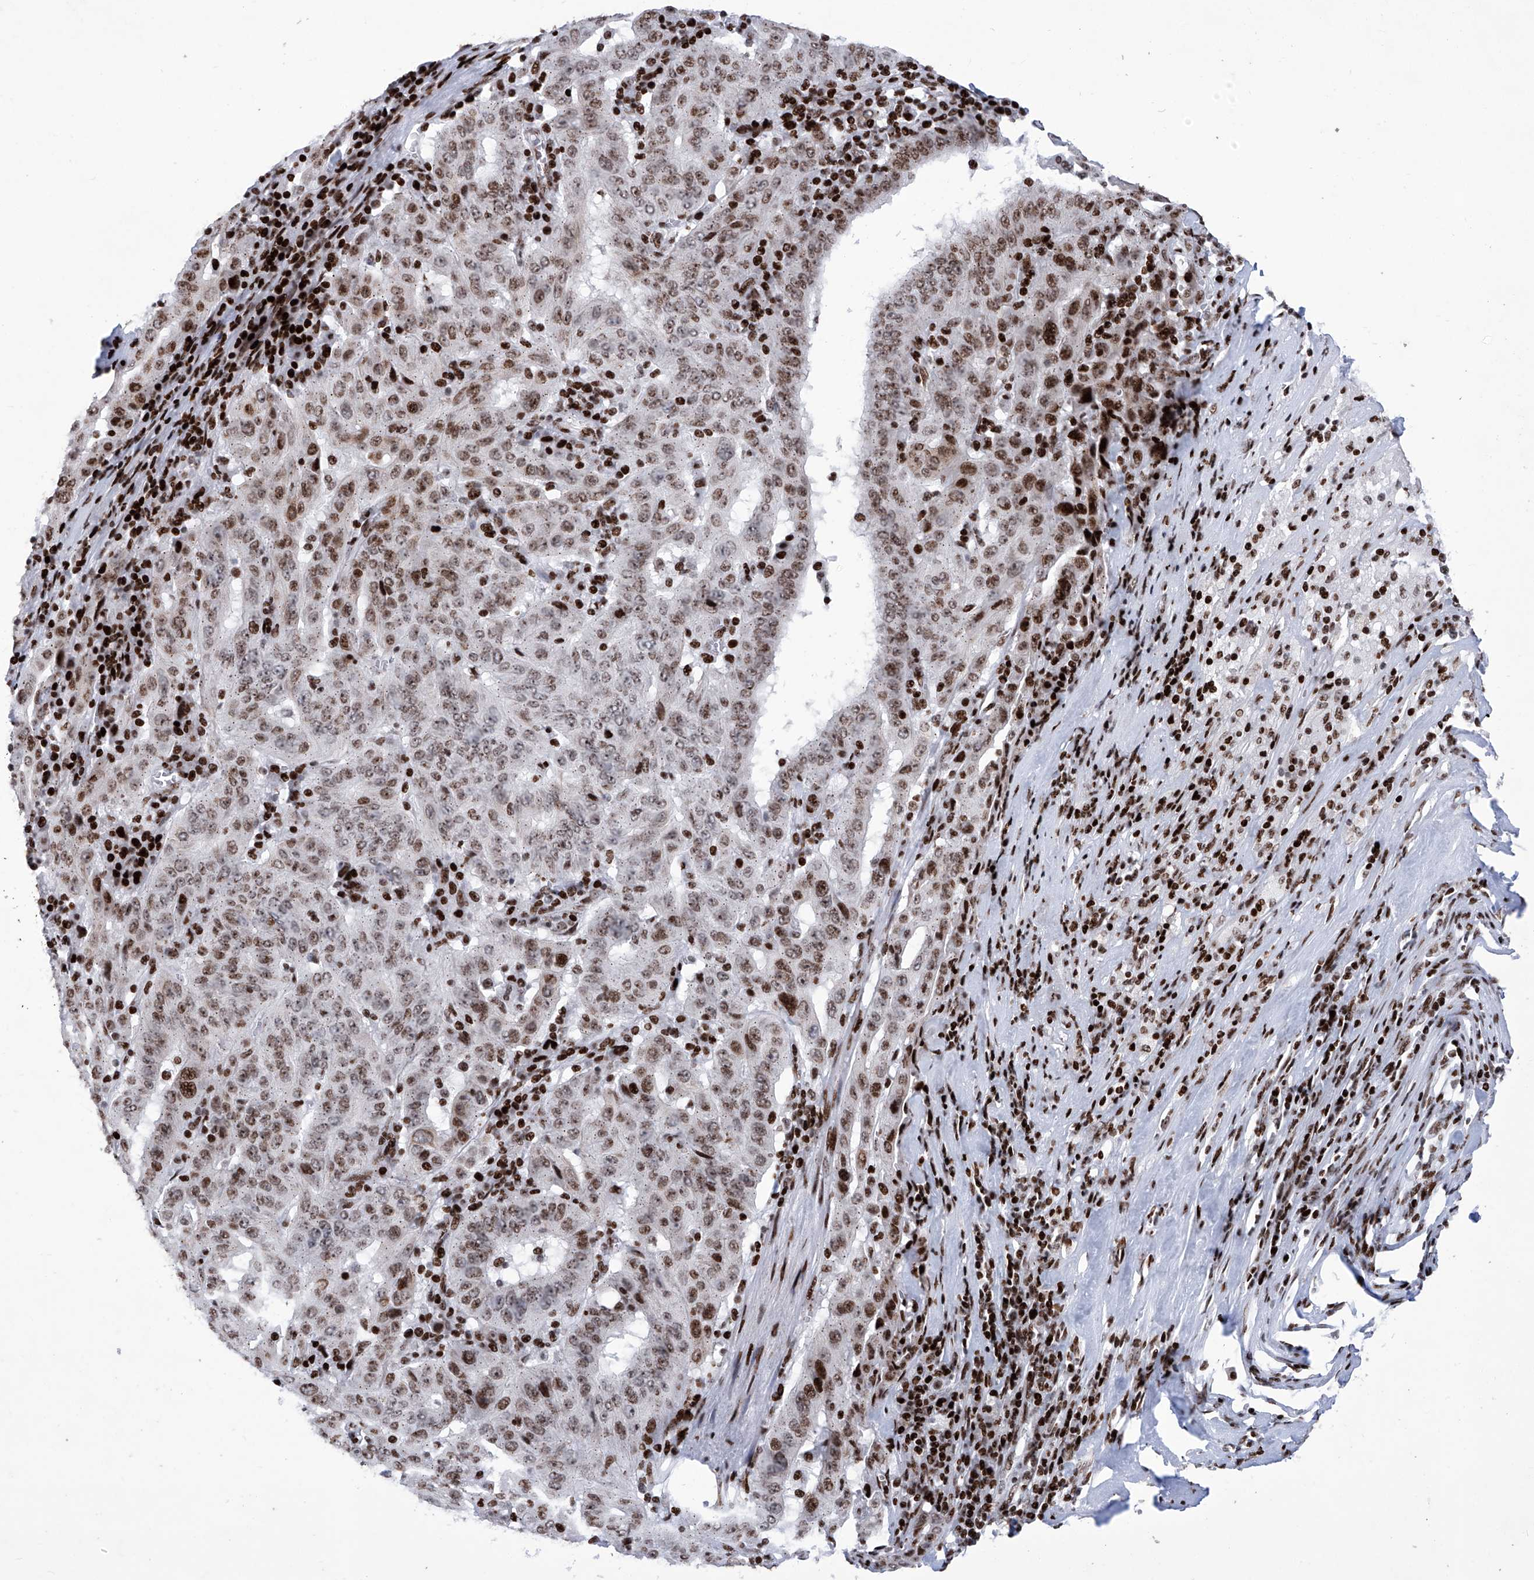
{"staining": {"intensity": "moderate", "quantity": ">75%", "location": "nuclear"}, "tissue": "pancreatic cancer", "cell_type": "Tumor cells", "image_type": "cancer", "snomed": [{"axis": "morphology", "description": "Adenocarcinoma, NOS"}, {"axis": "topography", "description": "Pancreas"}], "caption": "A brown stain shows moderate nuclear expression of a protein in pancreatic adenocarcinoma tumor cells. The staining is performed using DAB brown chromogen to label protein expression. The nuclei are counter-stained blue using hematoxylin.", "gene": "HEY2", "patient": {"sex": "male", "age": 63}}